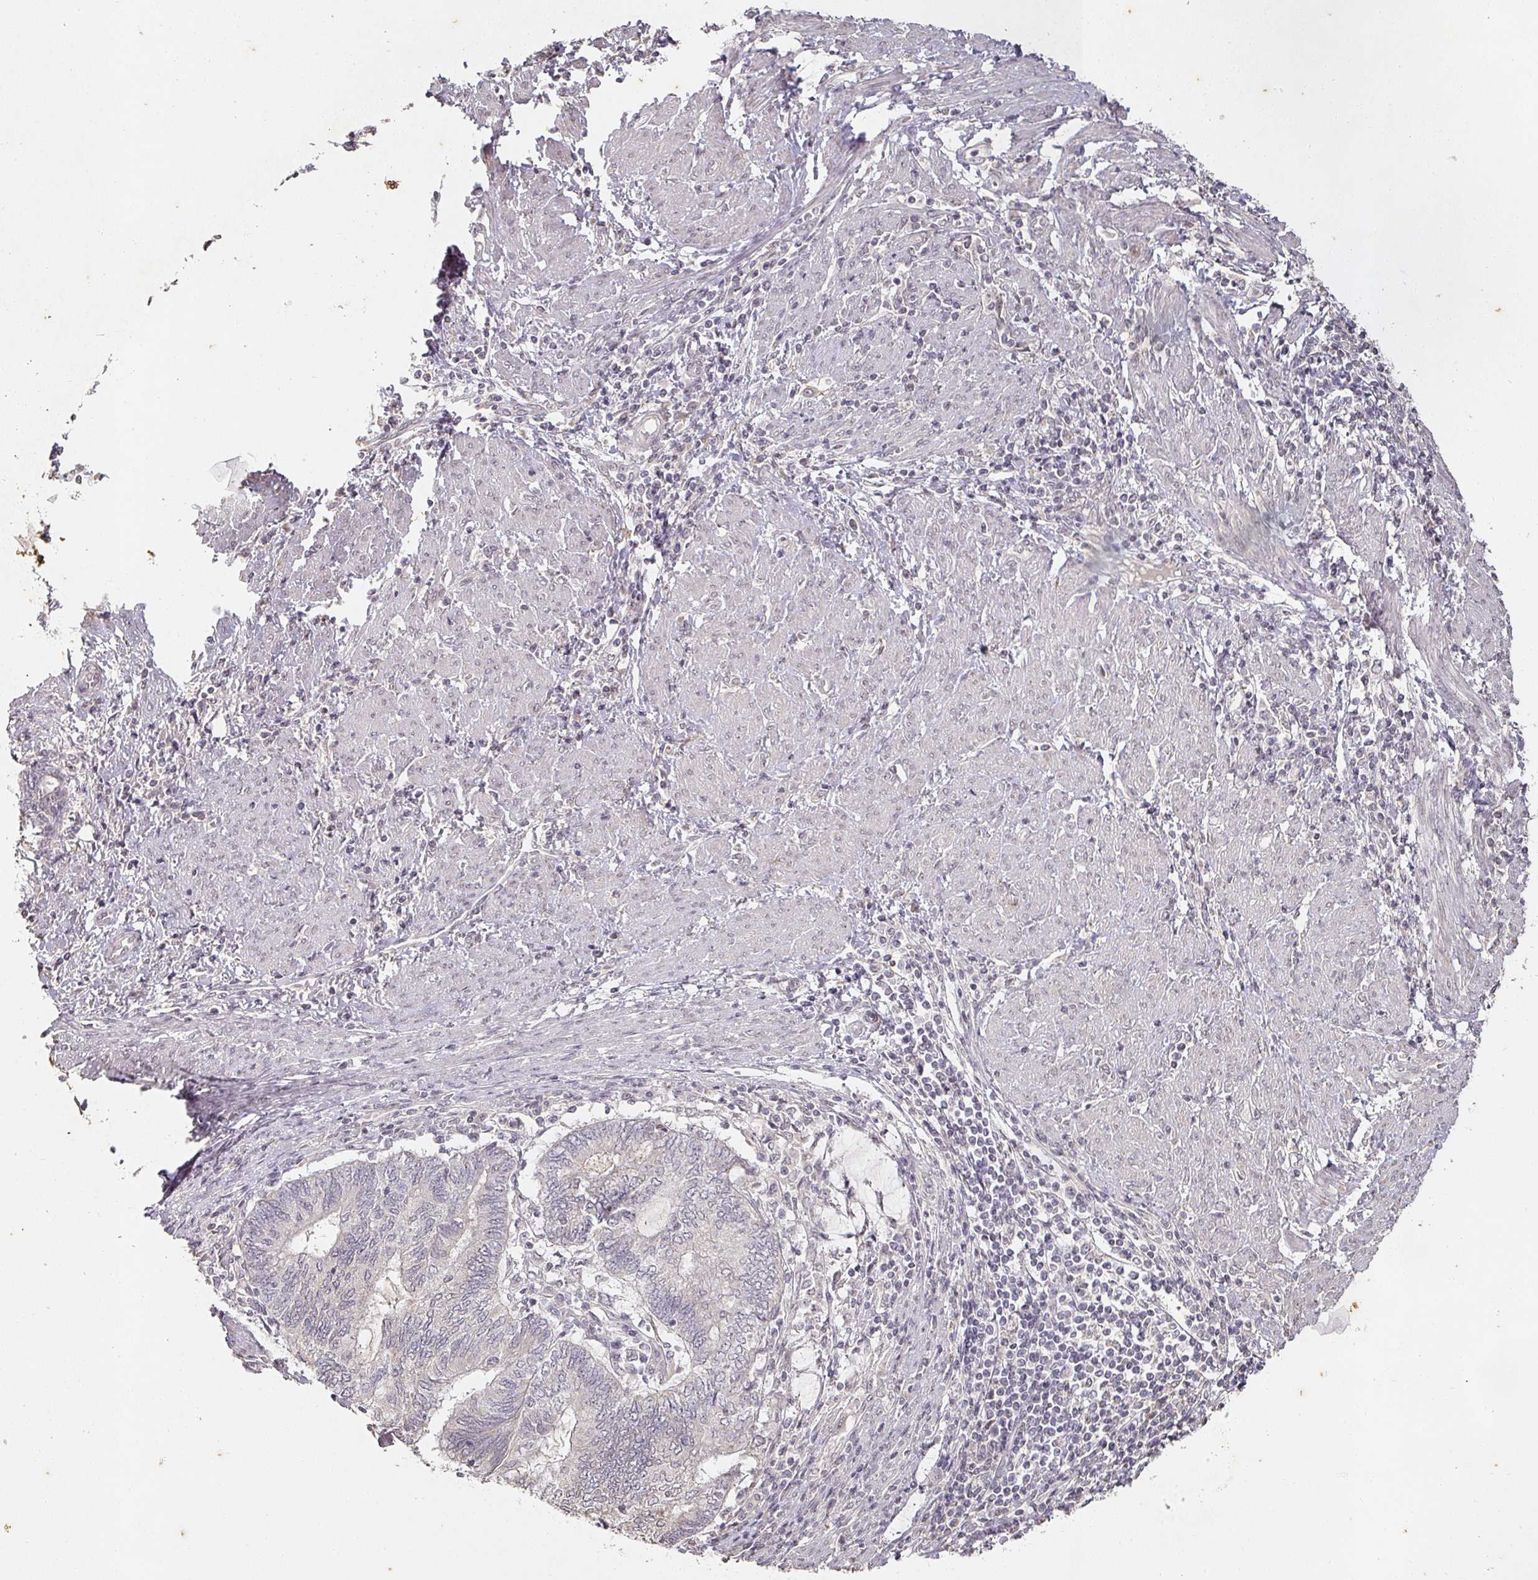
{"staining": {"intensity": "negative", "quantity": "none", "location": "none"}, "tissue": "endometrial cancer", "cell_type": "Tumor cells", "image_type": "cancer", "snomed": [{"axis": "morphology", "description": "Adenocarcinoma, NOS"}, {"axis": "topography", "description": "Uterus"}, {"axis": "topography", "description": "Endometrium"}], "caption": "Tumor cells show no significant positivity in endometrial cancer.", "gene": "CAPN5", "patient": {"sex": "female", "age": 70}}